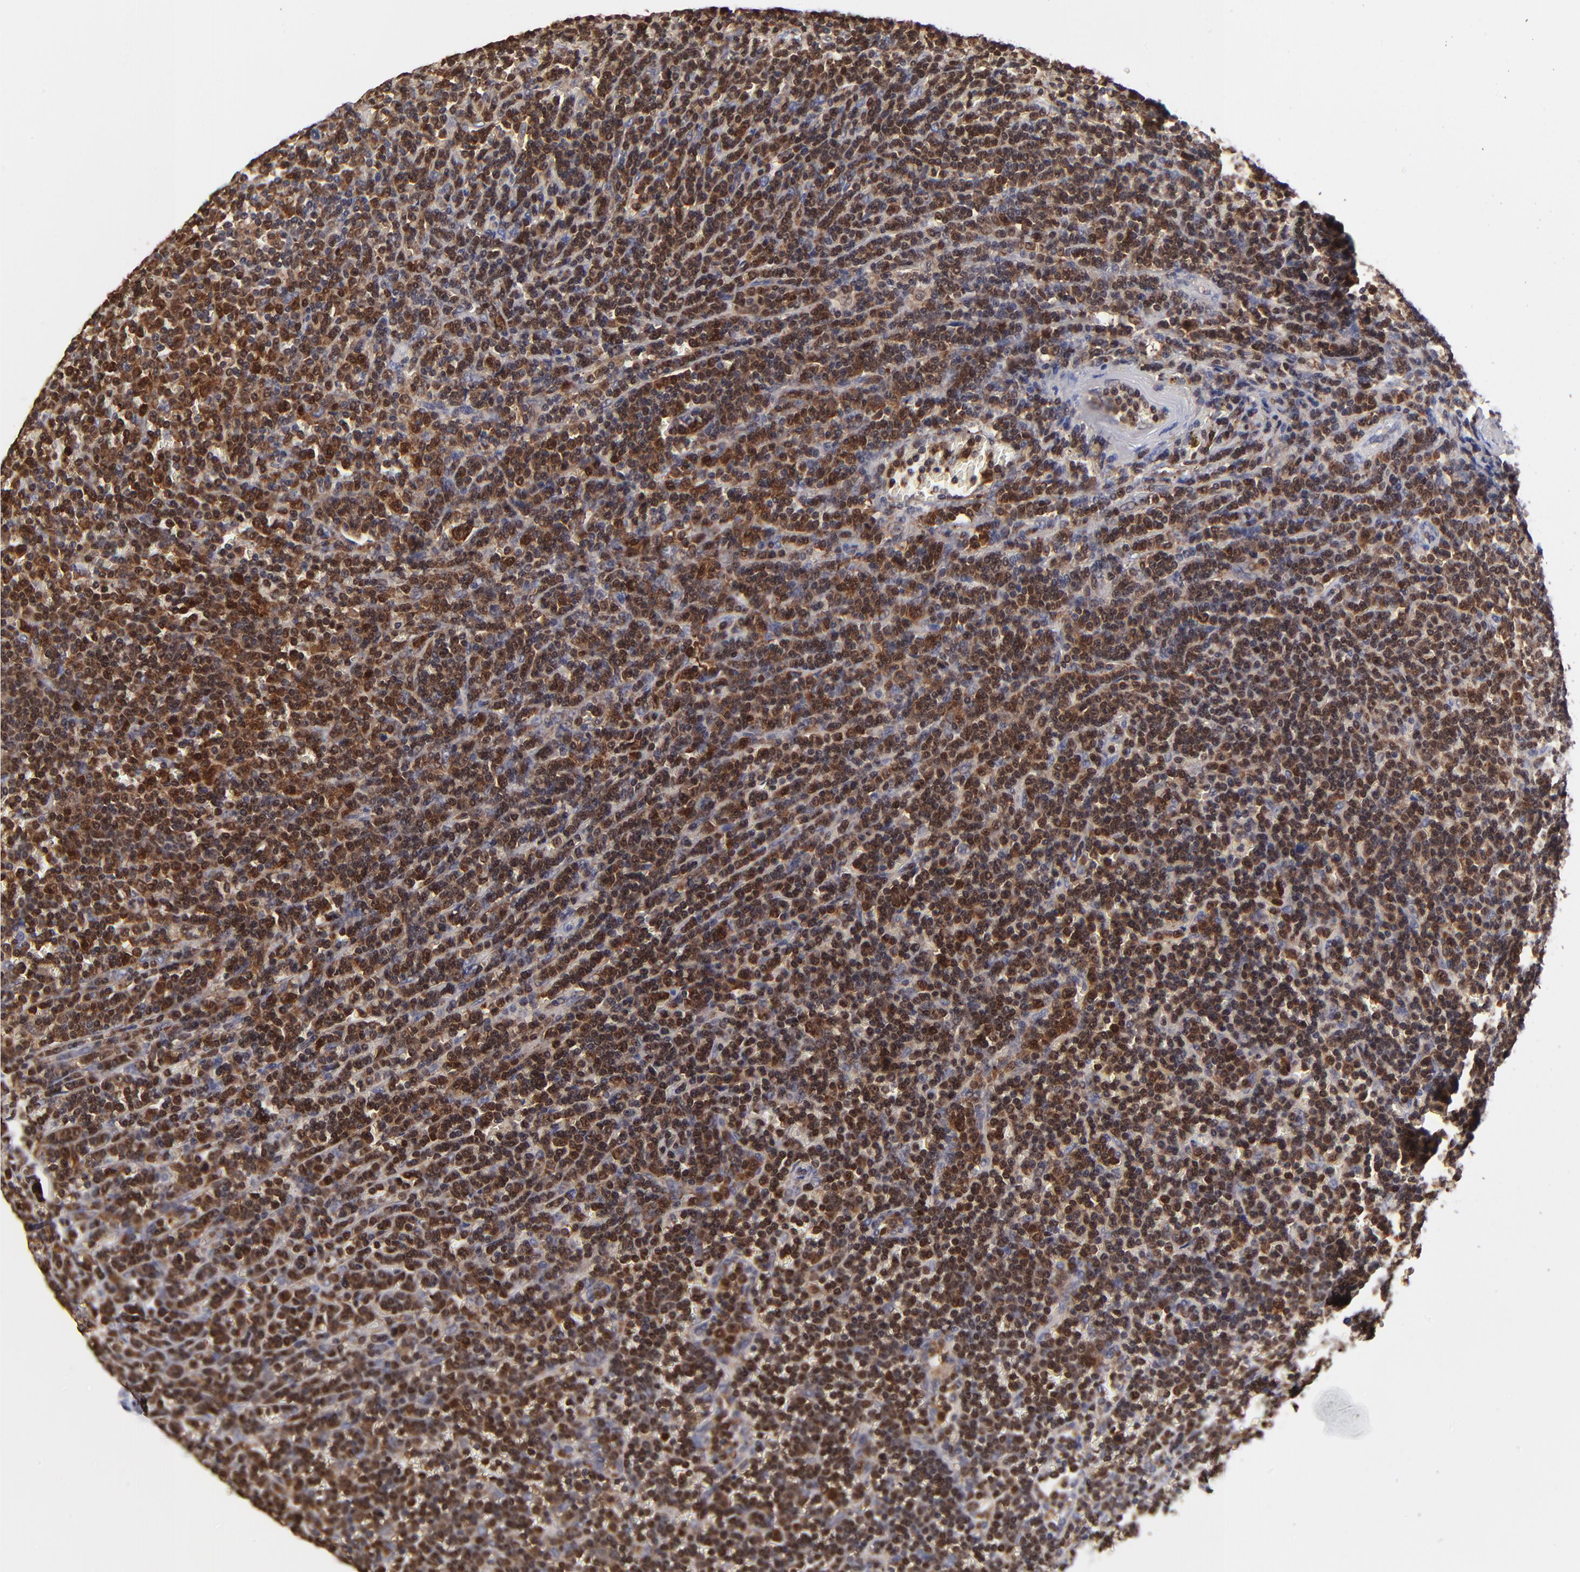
{"staining": {"intensity": "strong", "quantity": ">75%", "location": "cytoplasmic/membranous,nuclear"}, "tissue": "lymphoma", "cell_type": "Tumor cells", "image_type": "cancer", "snomed": [{"axis": "morphology", "description": "Malignant lymphoma, non-Hodgkin's type, Low grade"}, {"axis": "topography", "description": "Spleen"}], "caption": "There is high levels of strong cytoplasmic/membranous and nuclear positivity in tumor cells of lymphoma, as demonstrated by immunohistochemical staining (brown color).", "gene": "DCTPP1", "patient": {"sex": "male", "age": 80}}